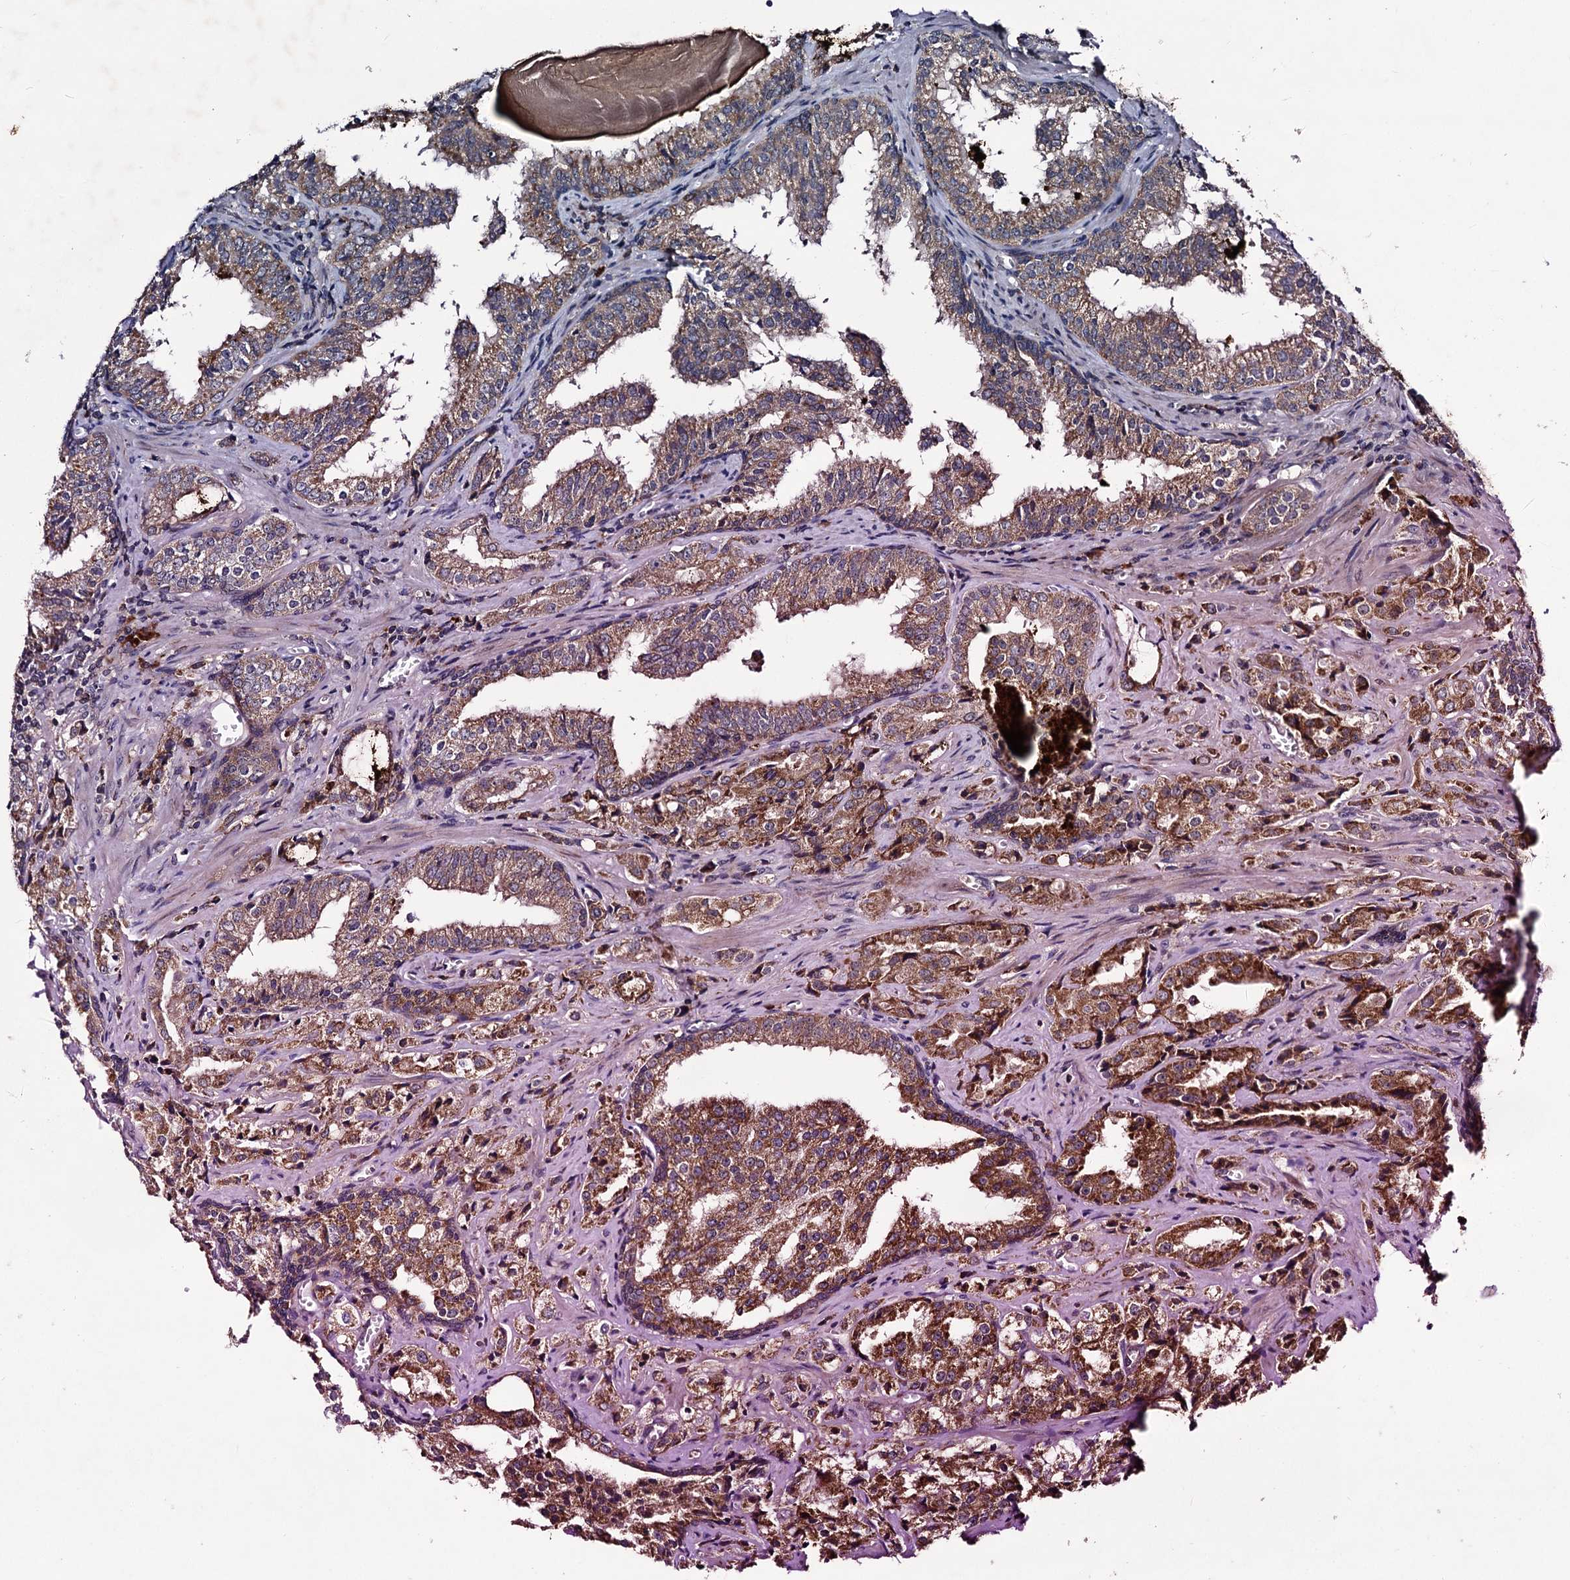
{"staining": {"intensity": "moderate", "quantity": ">75%", "location": "cytoplasmic/membranous"}, "tissue": "prostate cancer", "cell_type": "Tumor cells", "image_type": "cancer", "snomed": [{"axis": "morphology", "description": "Adenocarcinoma, High grade"}, {"axis": "topography", "description": "Prostate"}], "caption": "Tumor cells show medium levels of moderate cytoplasmic/membranous positivity in about >75% of cells in prostate adenocarcinoma (high-grade).", "gene": "METTL4", "patient": {"sex": "male", "age": 68}}